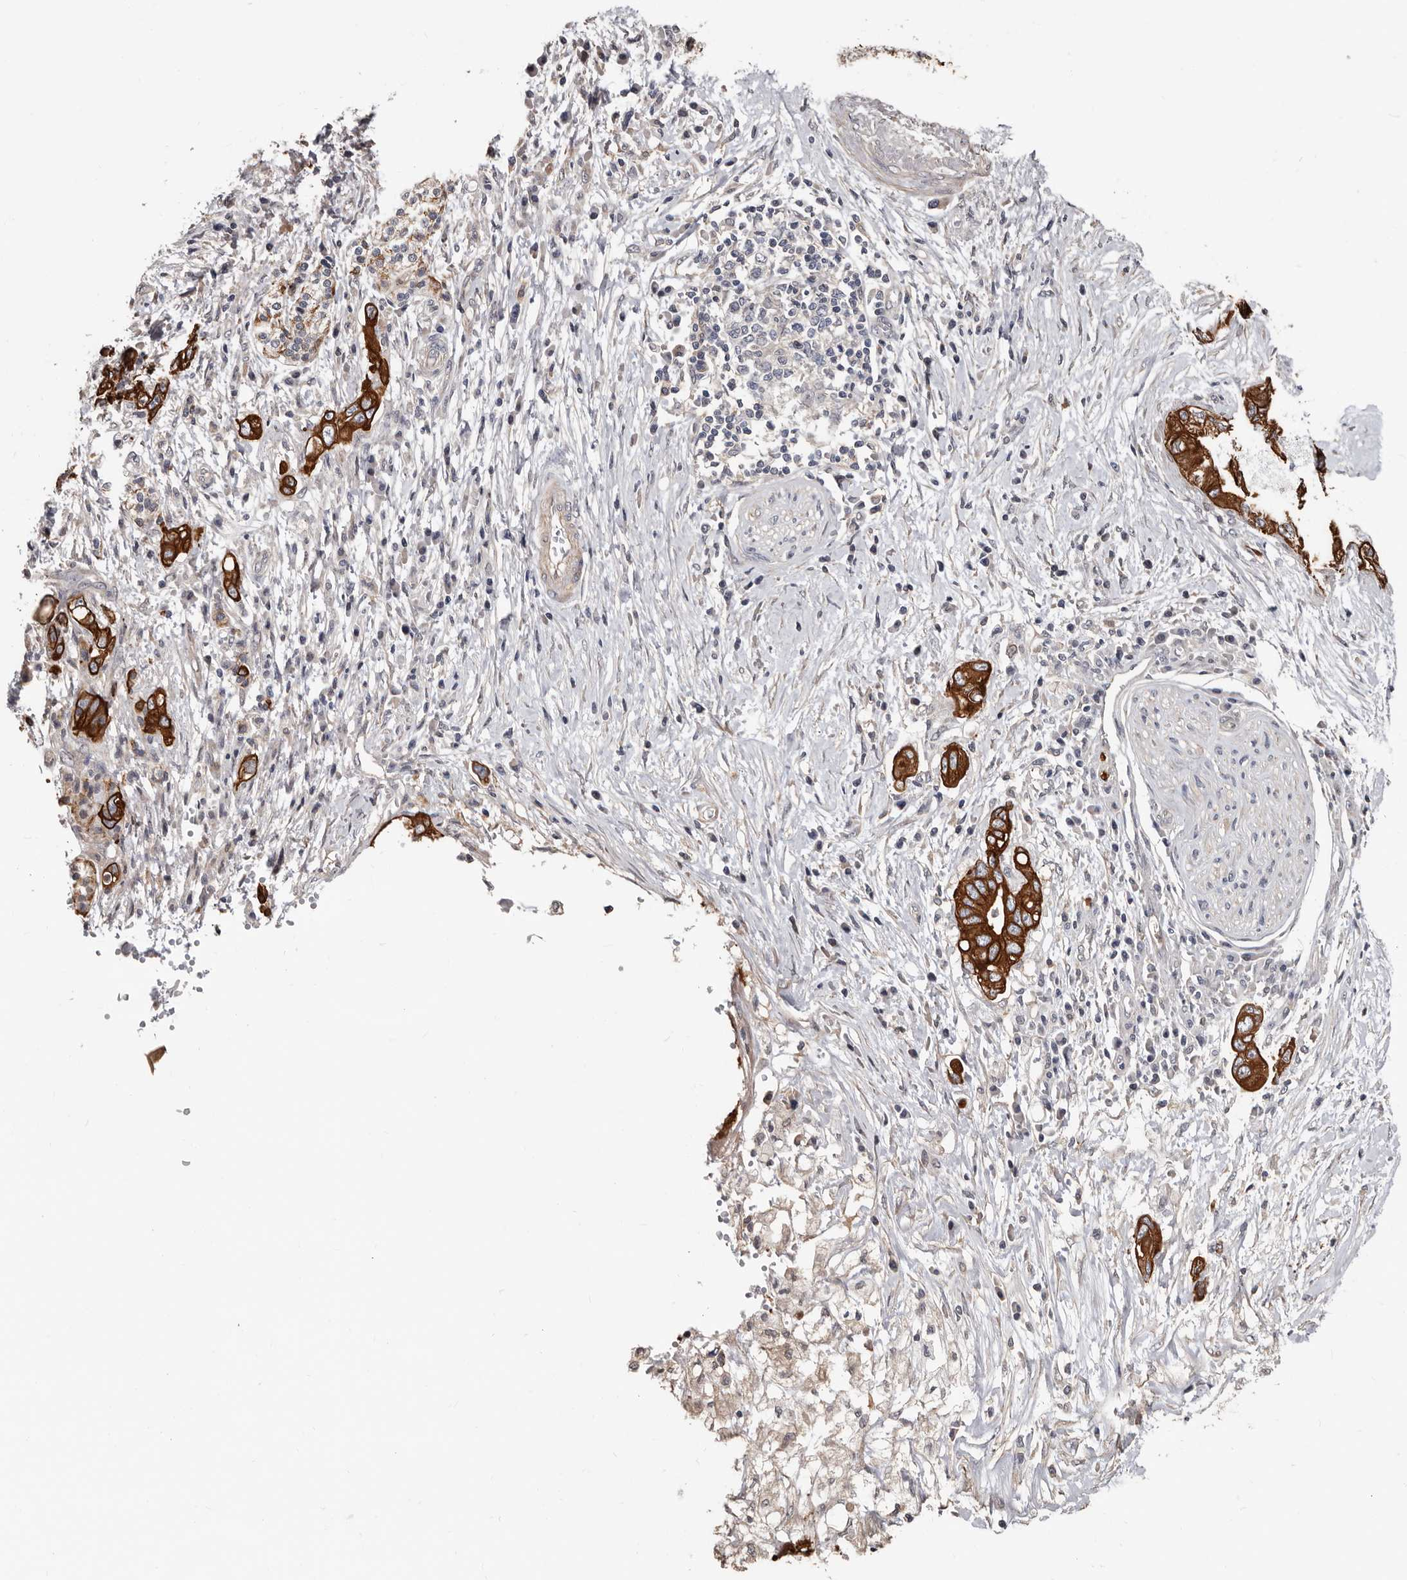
{"staining": {"intensity": "strong", "quantity": ">75%", "location": "cytoplasmic/membranous"}, "tissue": "pancreatic cancer", "cell_type": "Tumor cells", "image_type": "cancer", "snomed": [{"axis": "morphology", "description": "Adenocarcinoma, NOS"}, {"axis": "topography", "description": "Pancreas"}], "caption": "Pancreatic cancer stained for a protein (brown) reveals strong cytoplasmic/membranous positive expression in approximately >75% of tumor cells.", "gene": "MRPL18", "patient": {"sex": "female", "age": 73}}